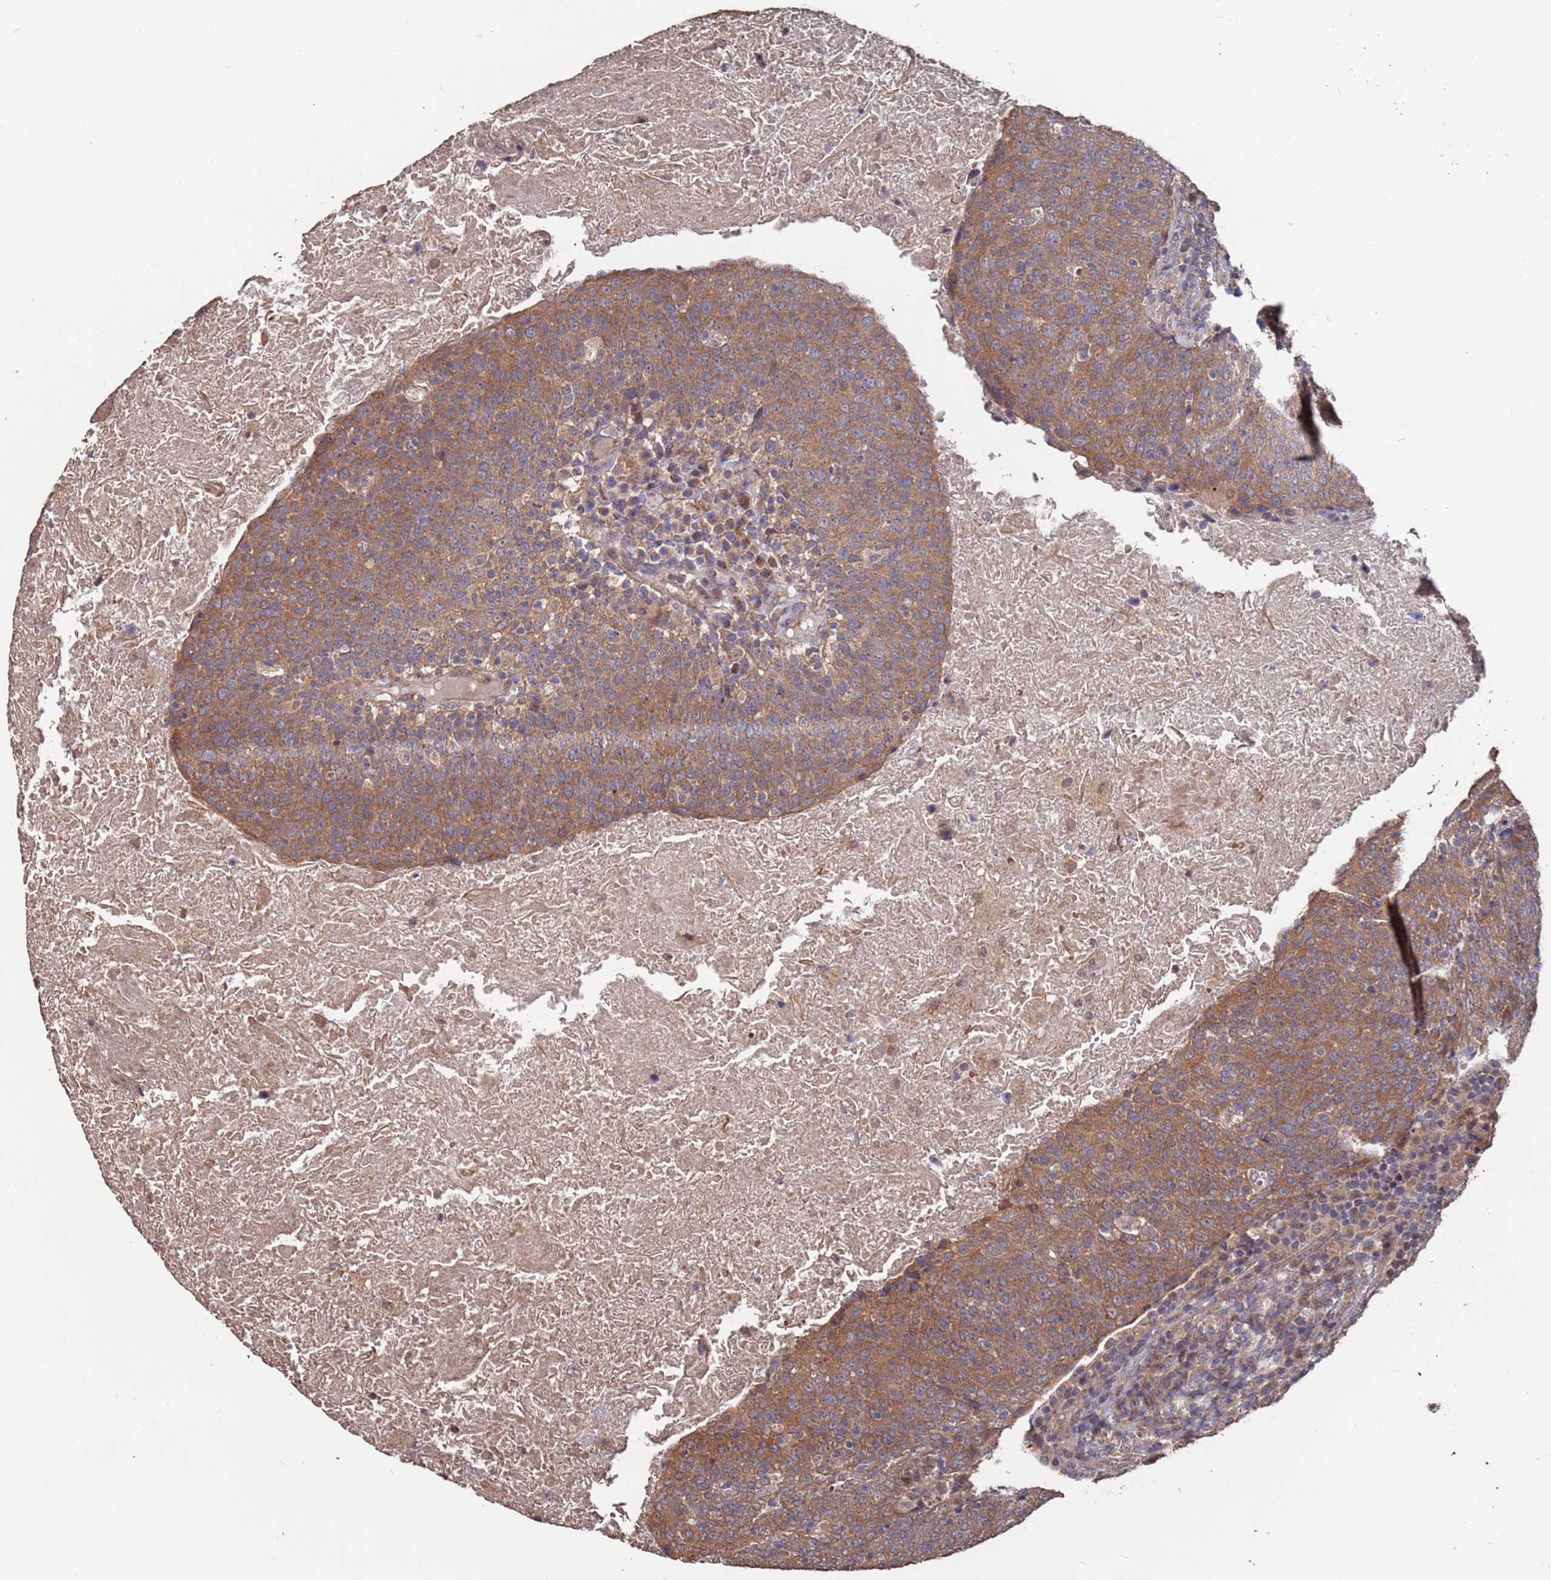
{"staining": {"intensity": "moderate", "quantity": ">75%", "location": "cytoplasmic/membranous"}, "tissue": "head and neck cancer", "cell_type": "Tumor cells", "image_type": "cancer", "snomed": [{"axis": "morphology", "description": "Squamous cell carcinoma, NOS"}, {"axis": "morphology", "description": "Squamous cell carcinoma, metastatic, NOS"}, {"axis": "topography", "description": "Lymph node"}, {"axis": "topography", "description": "Head-Neck"}], "caption": "An immunohistochemistry micrograph of neoplastic tissue is shown. Protein staining in brown highlights moderate cytoplasmic/membranous positivity in head and neck cancer (squamous cell carcinoma) within tumor cells.", "gene": "PRR7", "patient": {"sex": "male", "age": 62}}